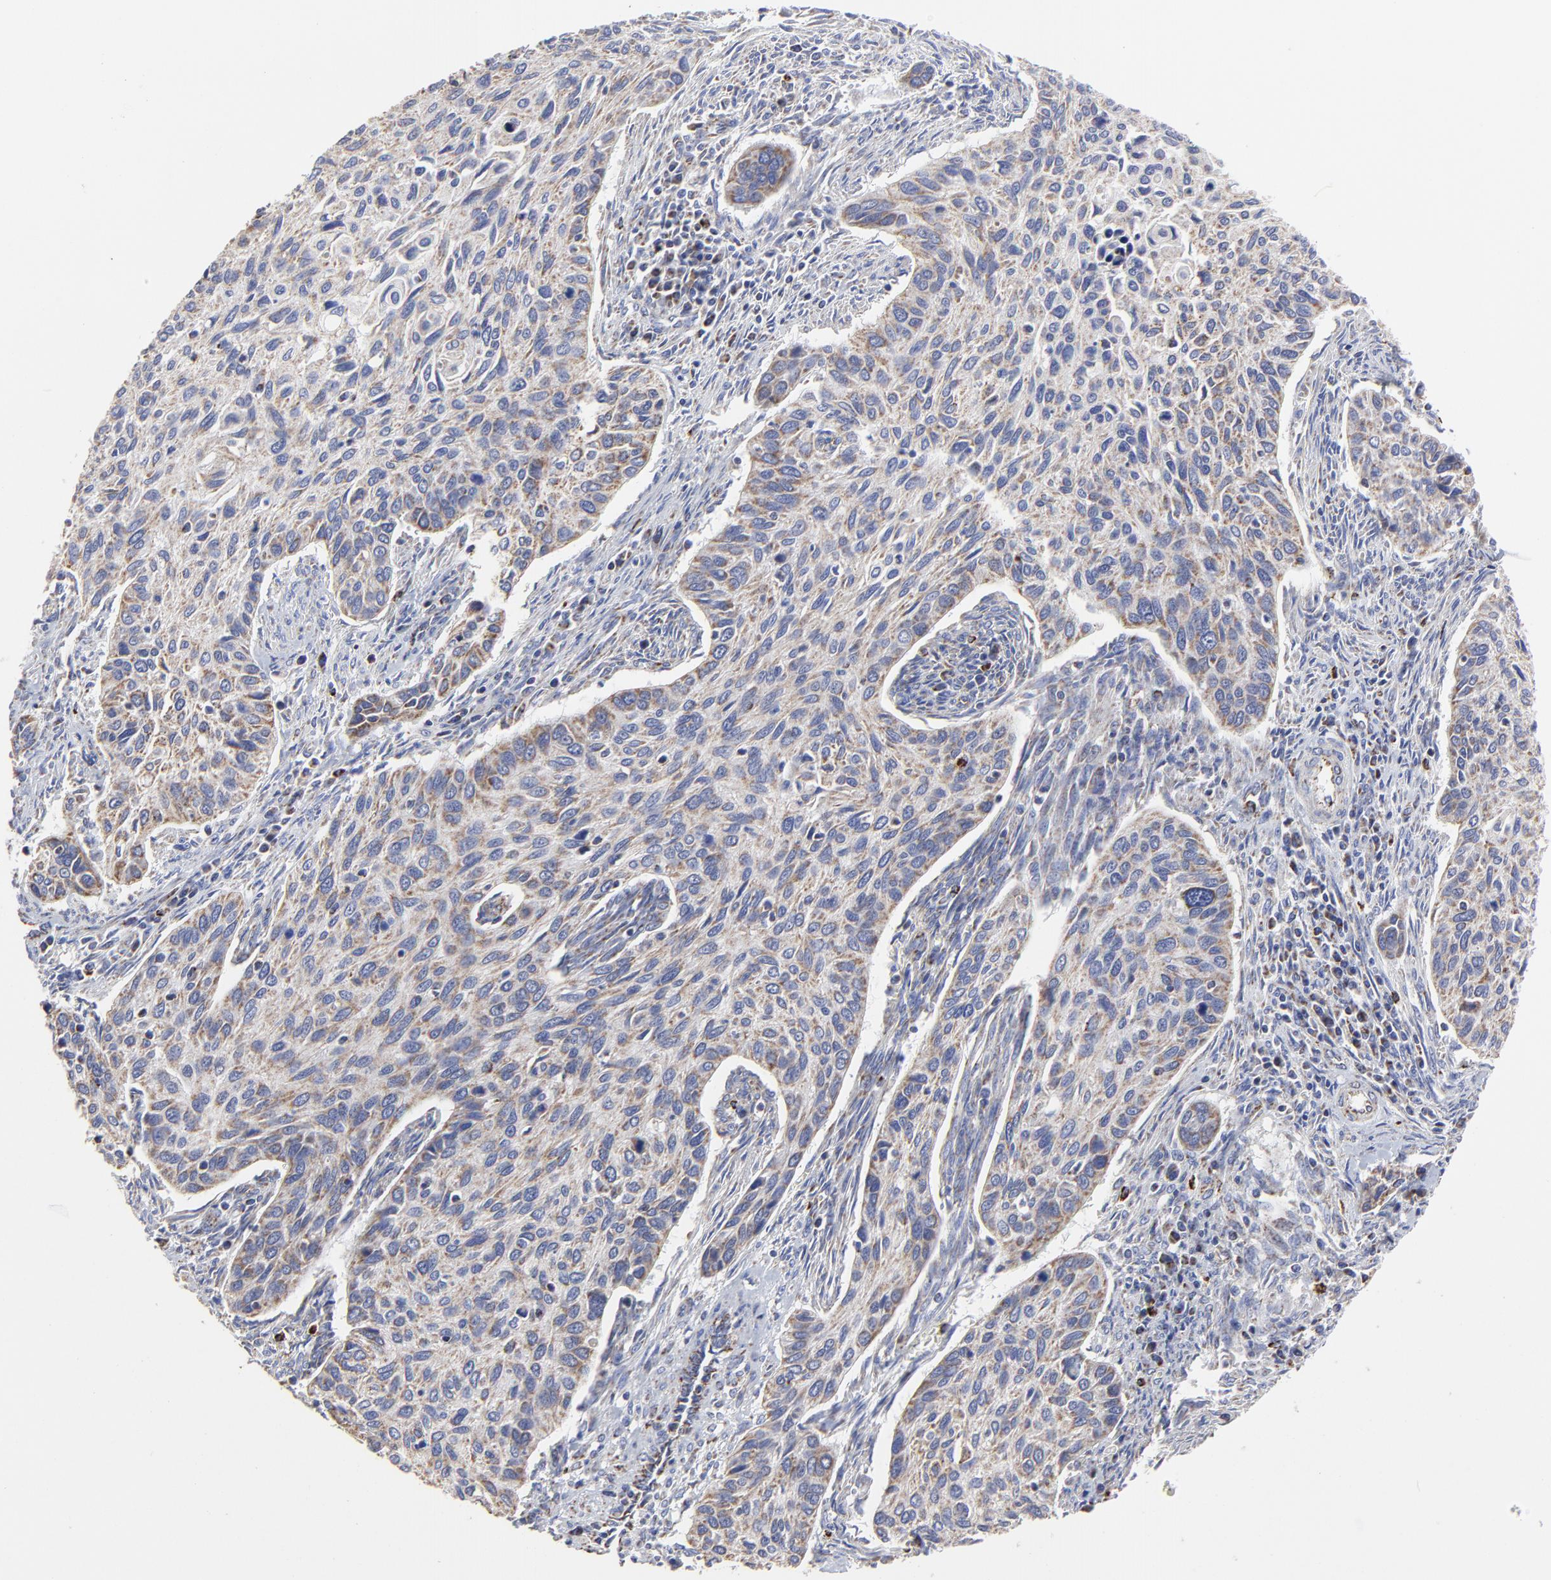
{"staining": {"intensity": "weak", "quantity": ">75%", "location": "cytoplasmic/membranous"}, "tissue": "cervical cancer", "cell_type": "Tumor cells", "image_type": "cancer", "snomed": [{"axis": "morphology", "description": "Squamous cell carcinoma, NOS"}, {"axis": "topography", "description": "Cervix"}], "caption": "Brown immunohistochemical staining in cervical cancer exhibits weak cytoplasmic/membranous expression in approximately >75% of tumor cells.", "gene": "PINK1", "patient": {"sex": "female", "age": 57}}